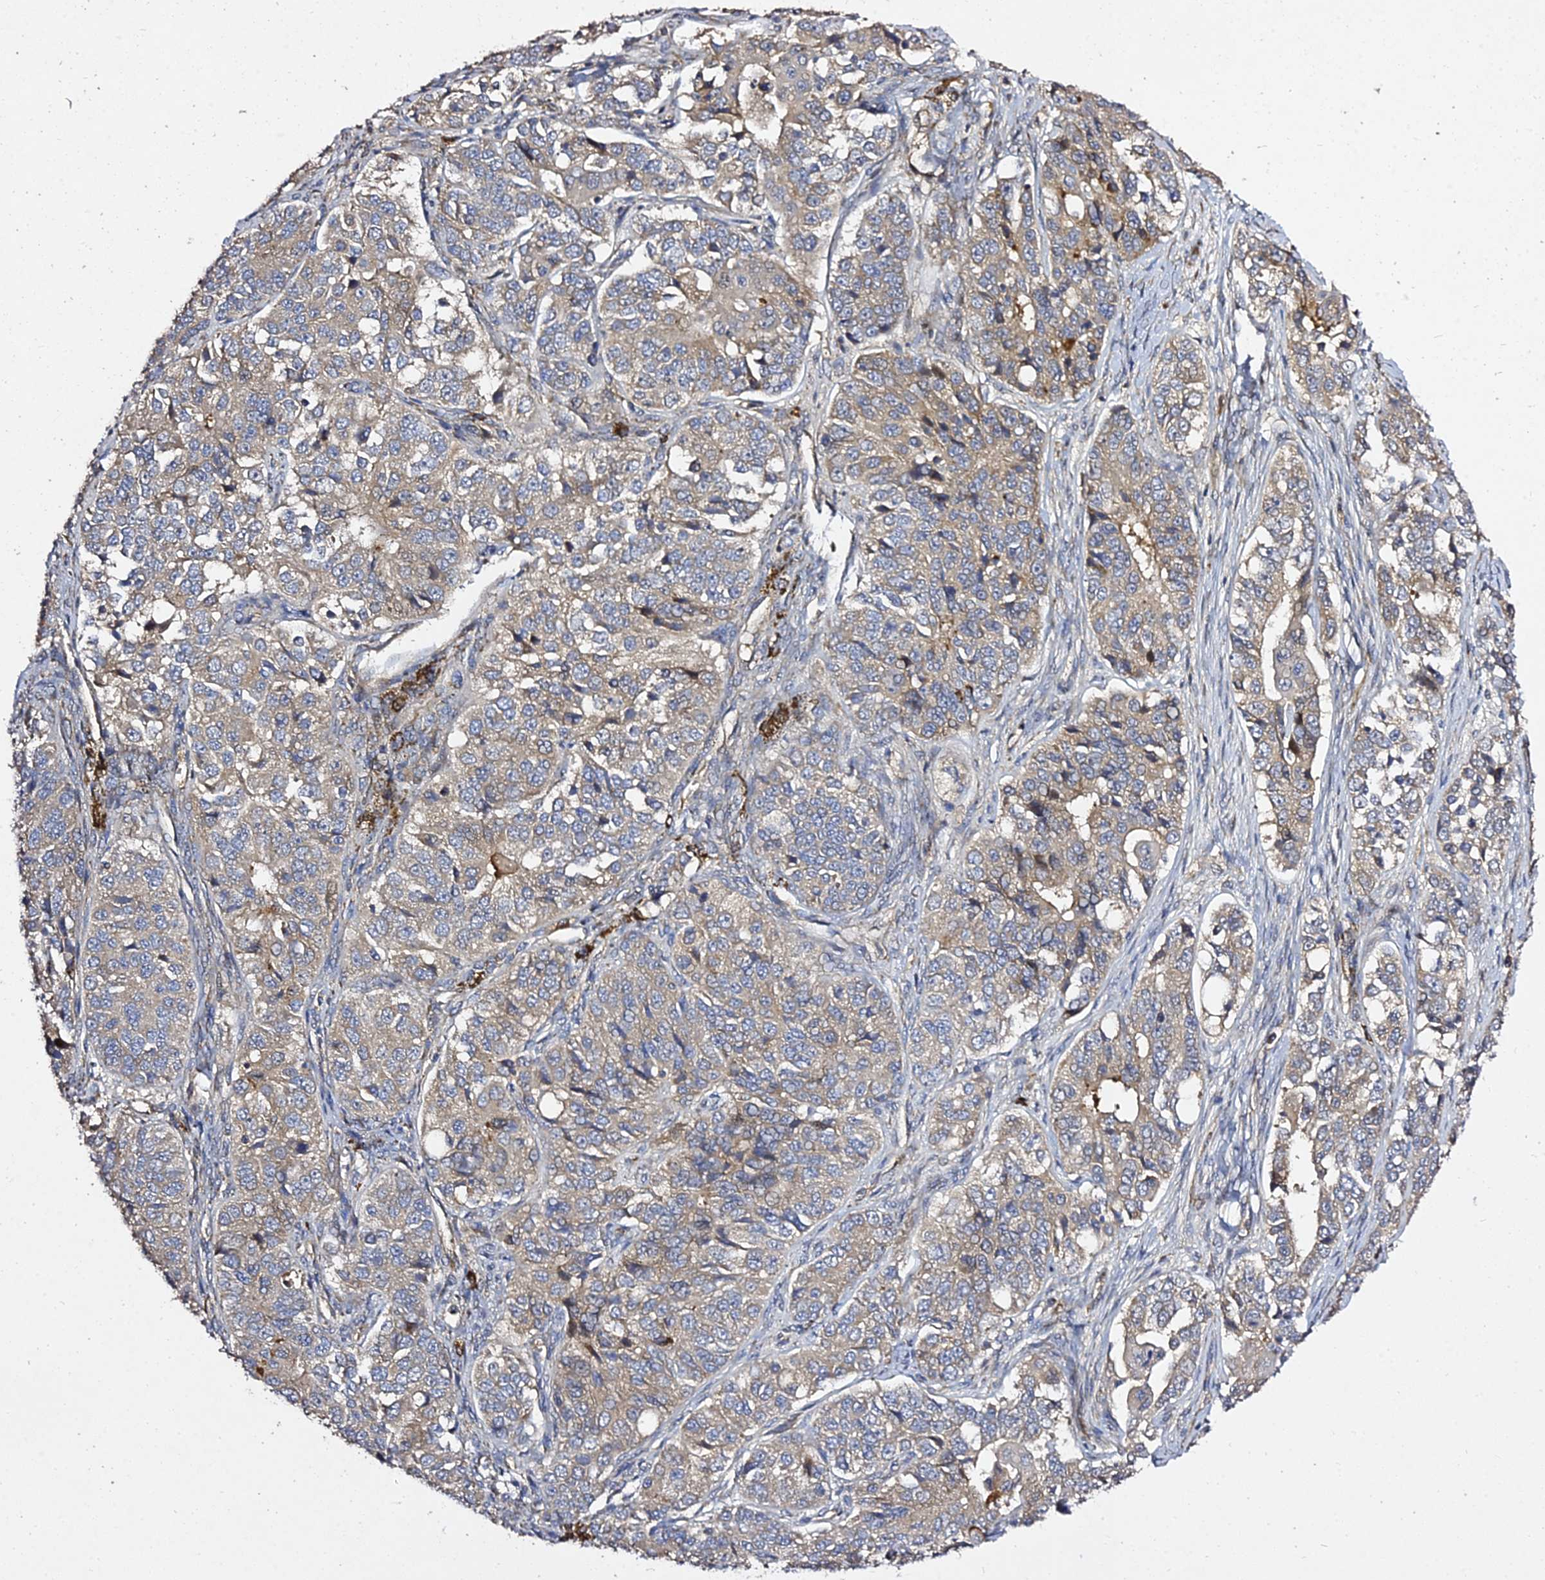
{"staining": {"intensity": "moderate", "quantity": "25%-75%", "location": "cytoplasmic/membranous"}, "tissue": "ovarian cancer", "cell_type": "Tumor cells", "image_type": "cancer", "snomed": [{"axis": "morphology", "description": "Carcinoma, endometroid"}, {"axis": "topography", "description": "Ovary"}], "caption": "Tumor cells show medium levels of moderate cytoplasmic/membranous staining in approximately 25%-75% of cells in ovarian cancer (endometroid carcinoma).", "gene": "GRTP1", "patient": {"sex": "female", "age": 51}}